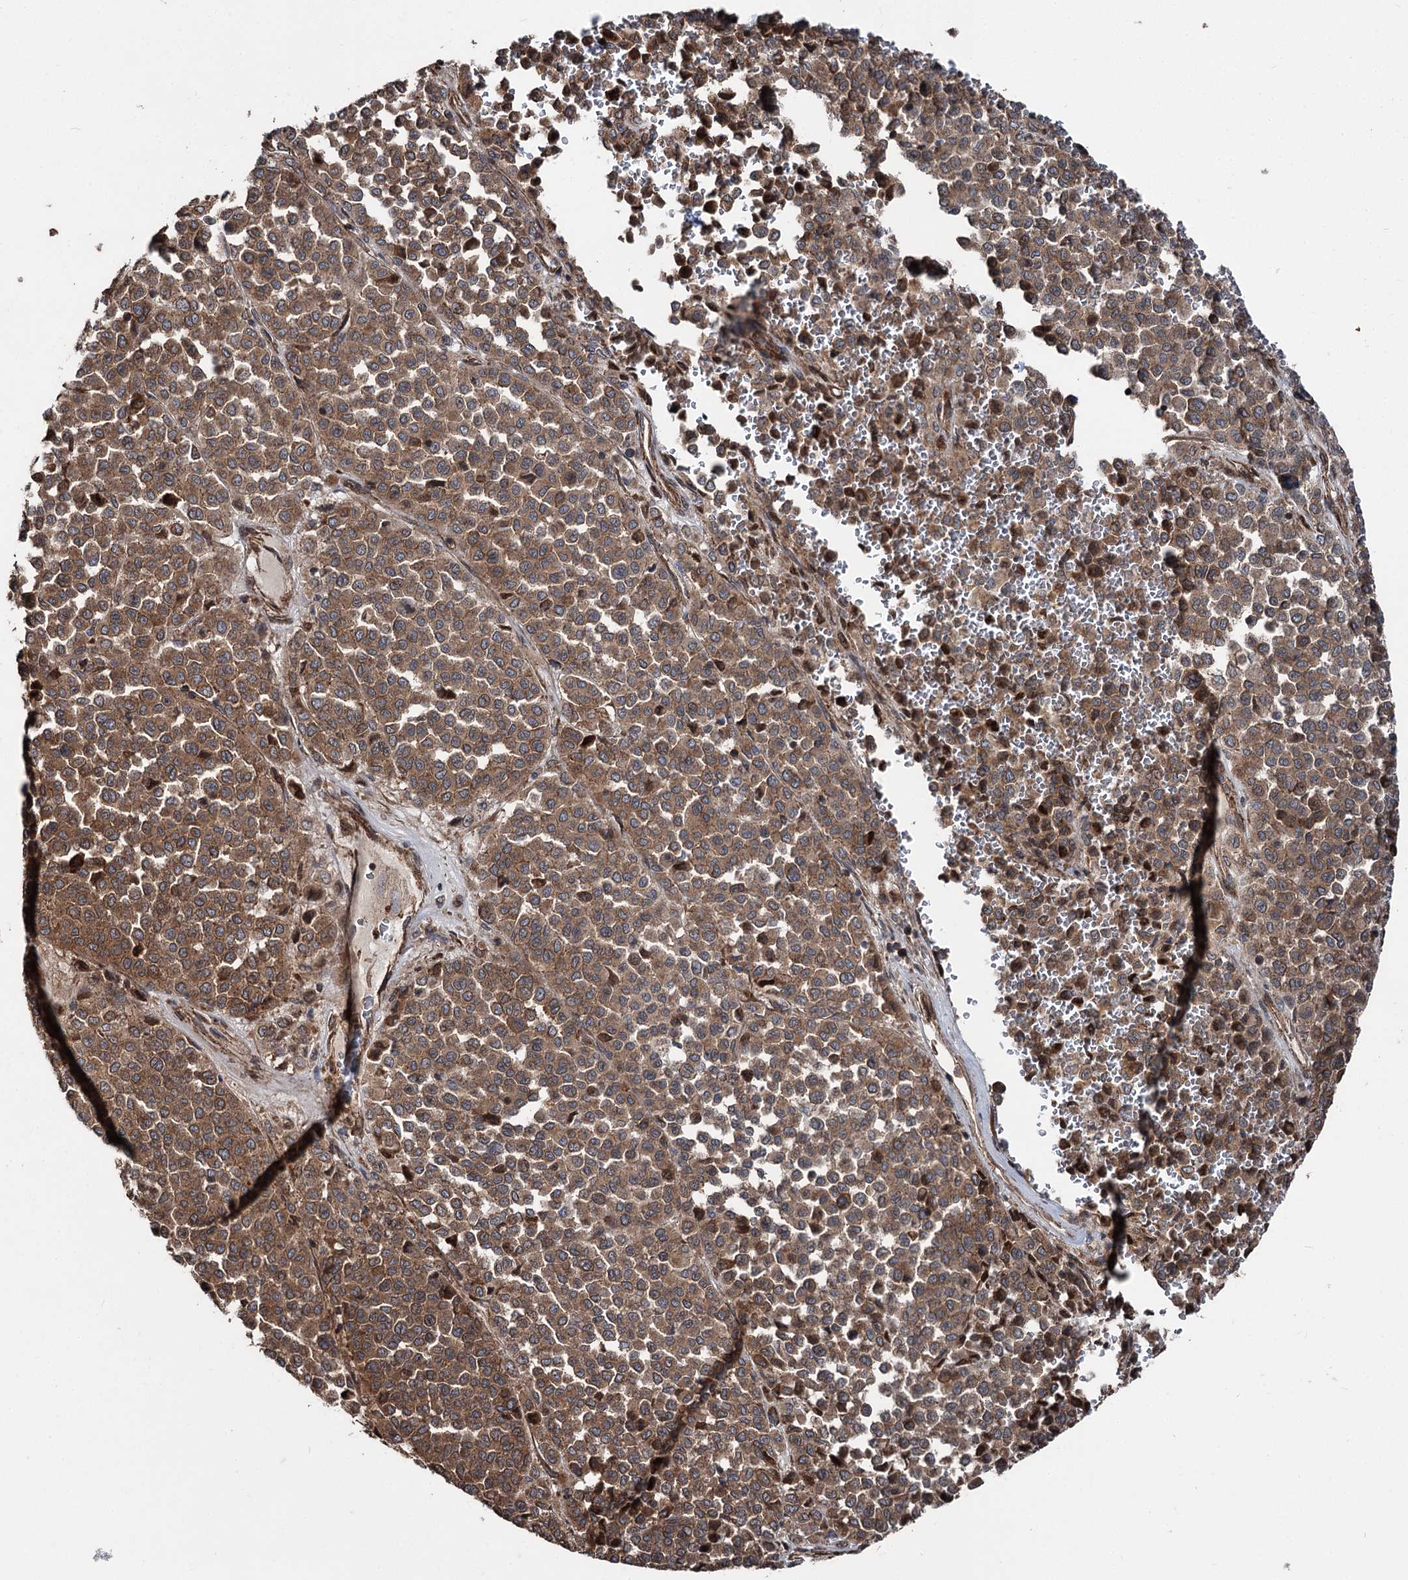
{"staining": {"intensity": "moderate", "quantity": ">75%", "location": "cytoplasmic/membranous"}, "tissue": "melanoma", "cell_type": "Tumor cells", "image_type": "cancer", "snomed": [{"axis": "morphology", "description": "Malignant melanoma, Metastatic site"}, {"axis": "topography", "description": "Pancreas"}], "caption": "Immunohistochemistry of human melanoma demonstrates medium levels of moderate cytoplasmic/membranous staining in about >75% of tumor cells.", "gene": "ITFG2", "patient": {"sex": "female", "age": 30}}